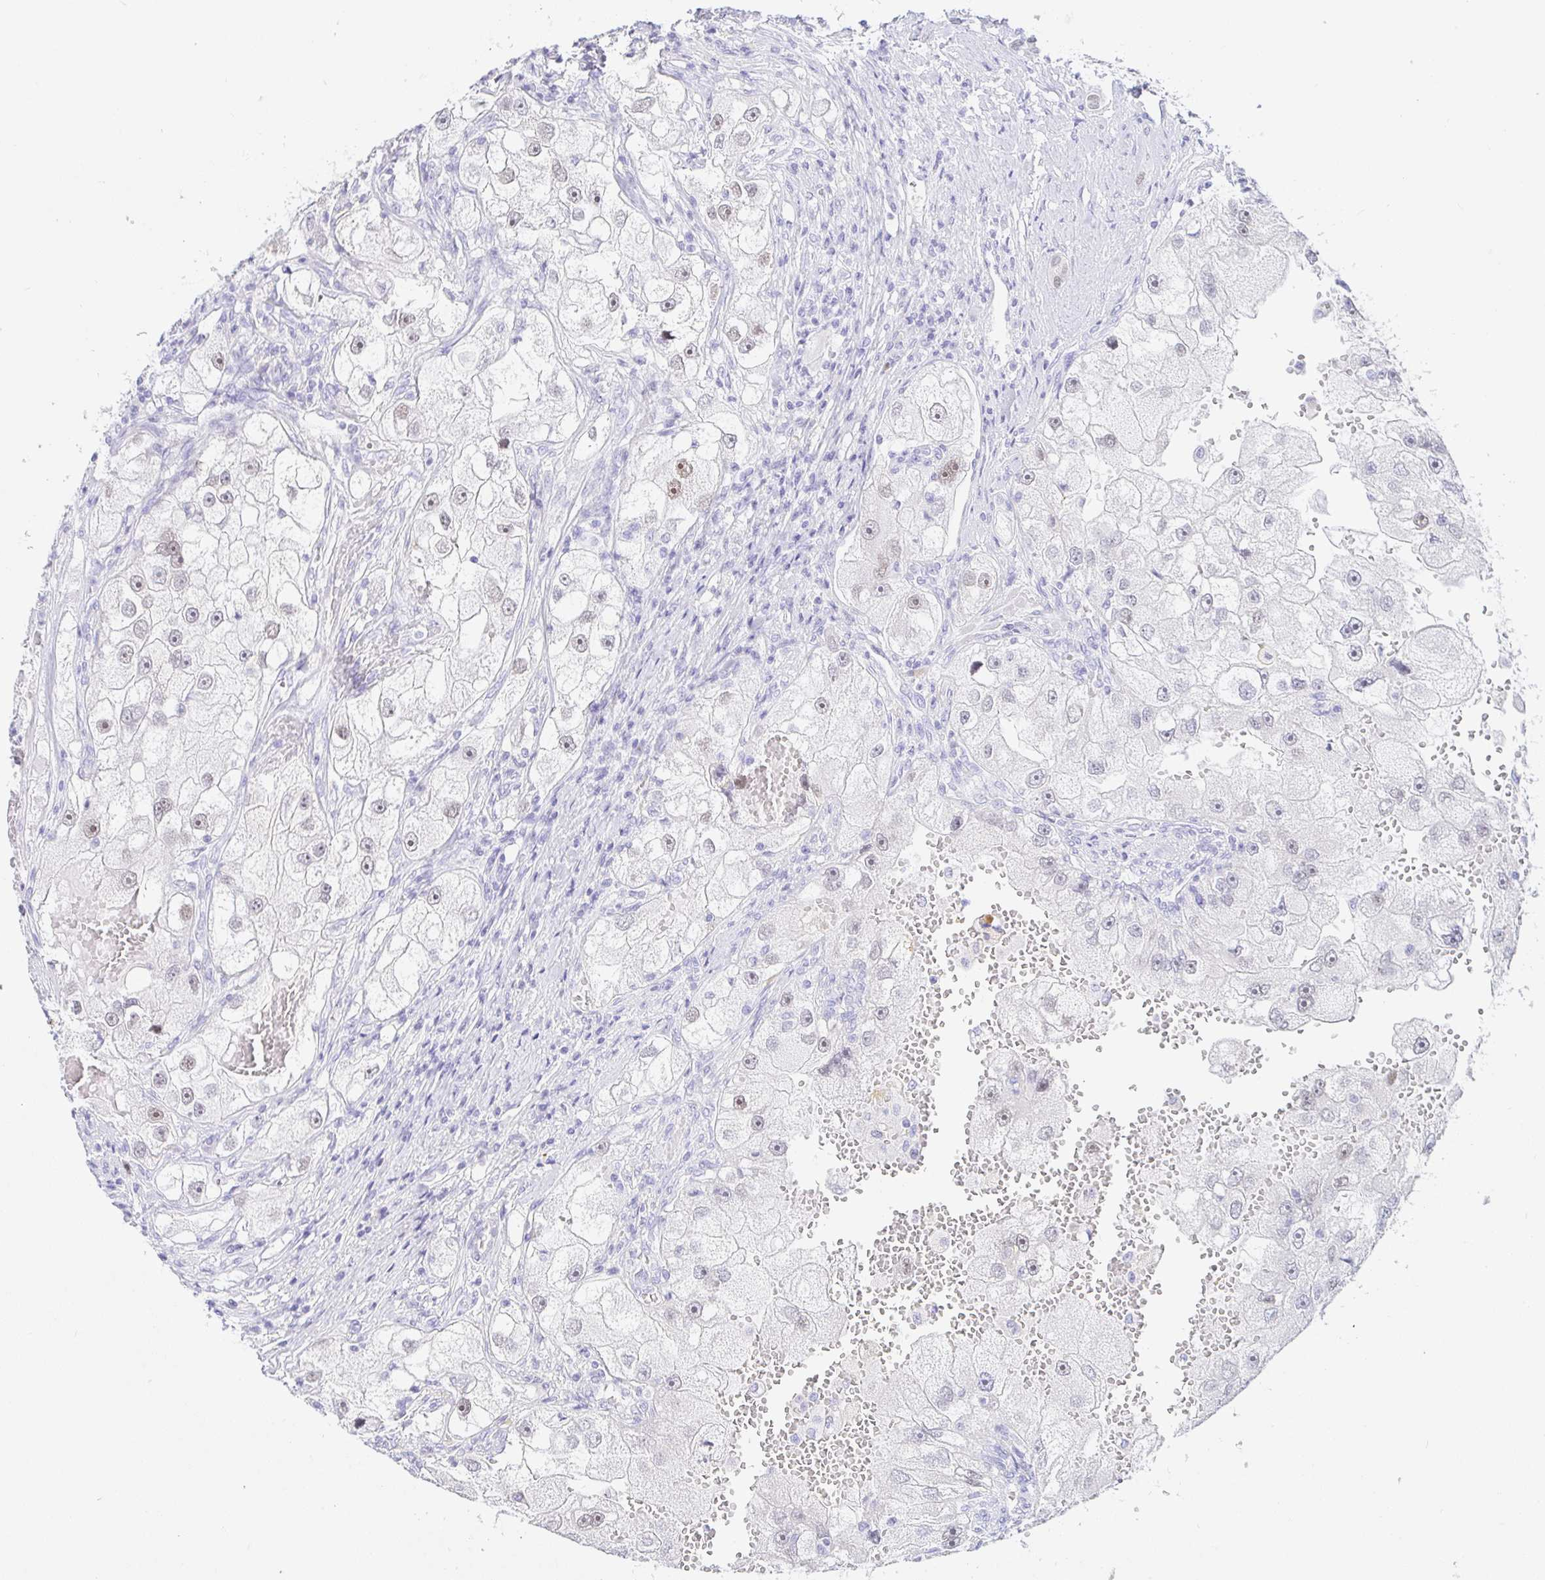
{"staining": {"intensity": "weak", "quantity": "25%-75%", "location": "nuclear"}, "tissue": "renal cancer", "cell_type": "Tumor cells", "image_type": "cancer", "snomed": [{"axis": "morphology", "description": "Adenocarcinoma, NOS"}, {"axis": "topography", "description": "Kidney"}], "caption": "Protein analysis of renal cancer tissue exhibits weak nuclear positivity in approximately 25%-75% of tumor cells. The protein is shown in brown color, while the nuclei are stained blue.", "gene": "PAX8", "patient": {"sex": "male", "age": 63}}